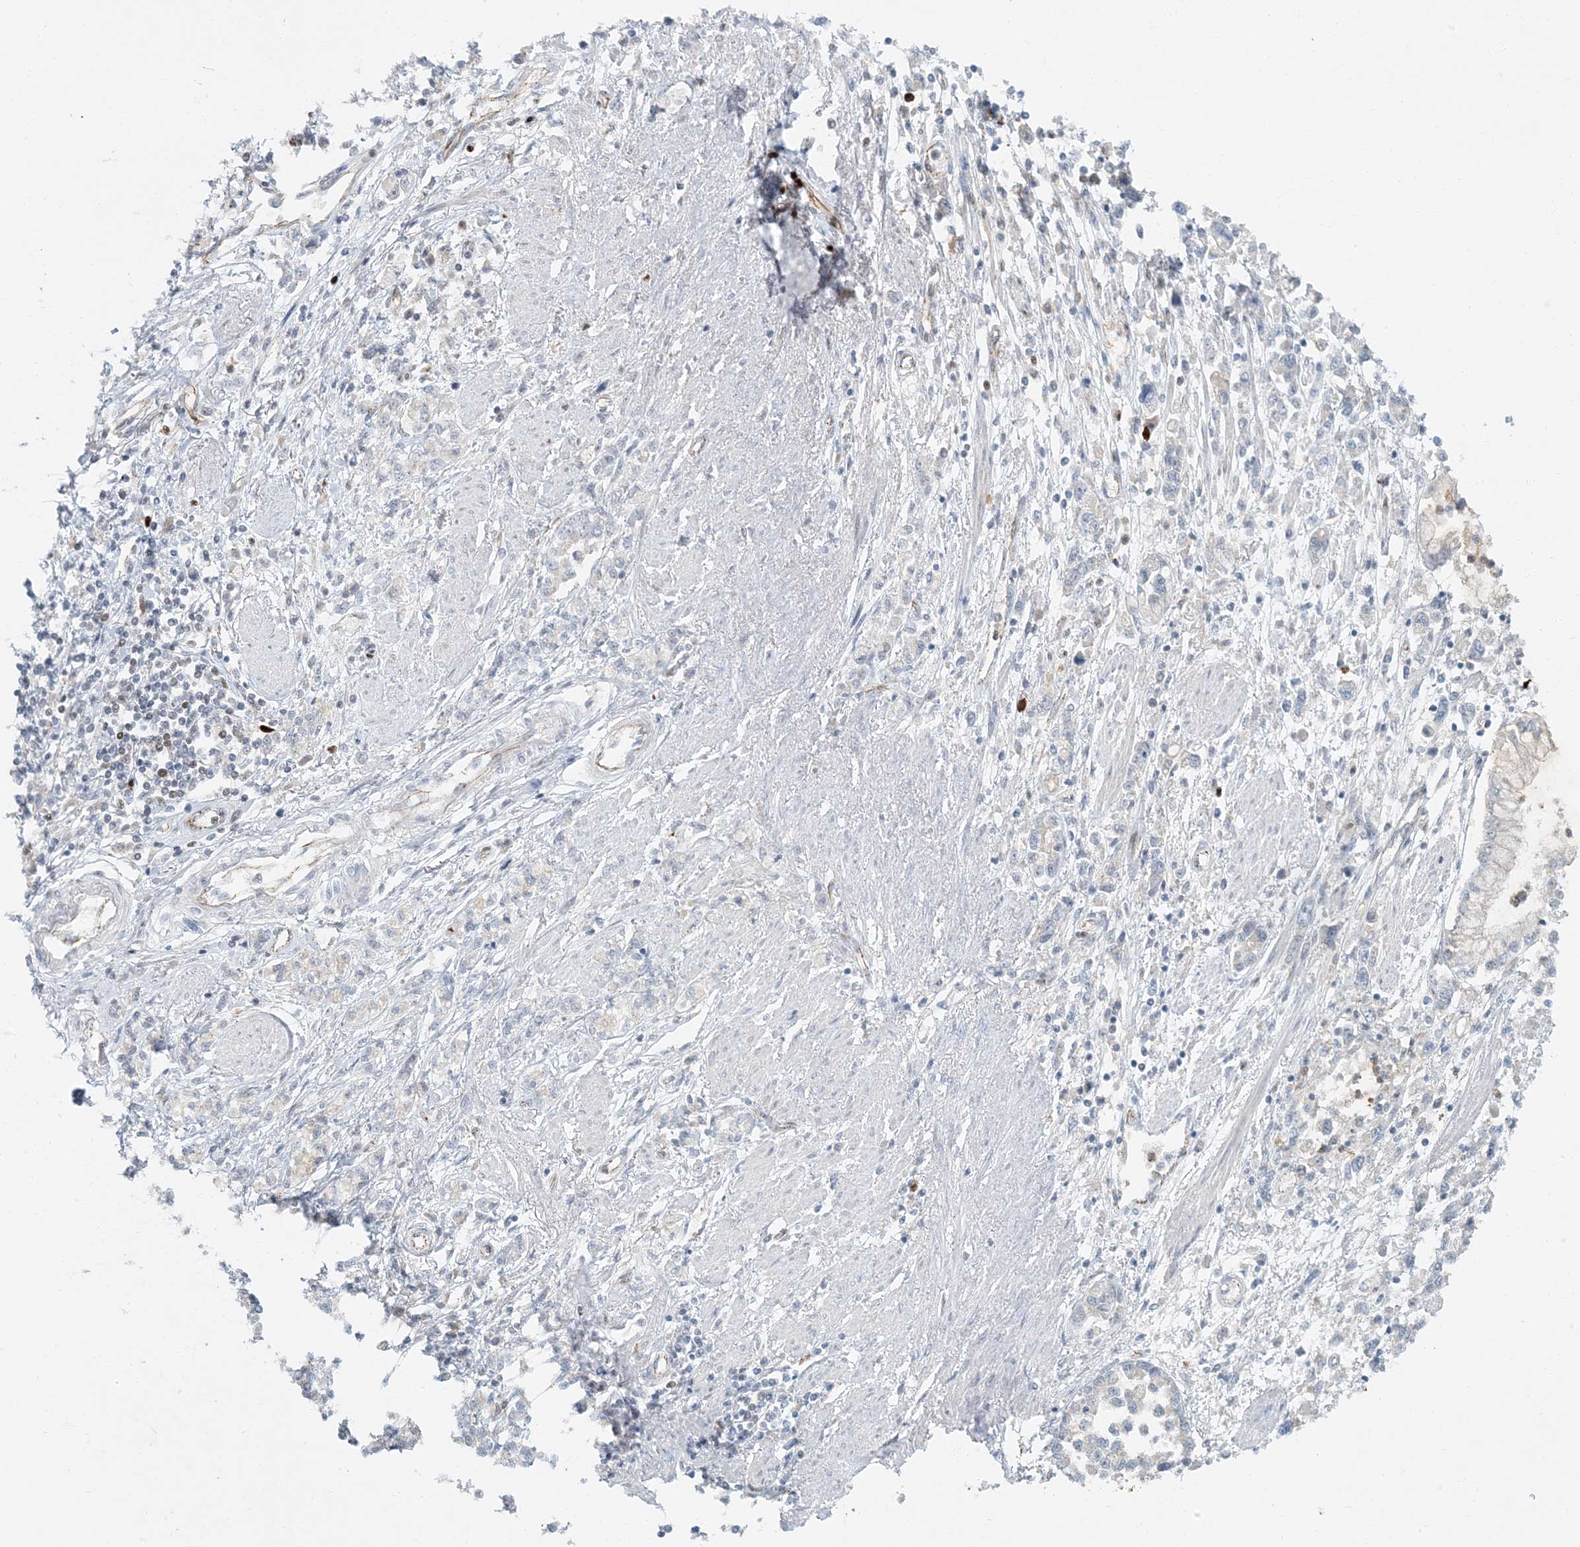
{"staining": {"intensity": "negative", "quantity": "none", "location": "none"}, "tissue": "stomach cancer", "cell_type": "Tumor cells", "image_type": "cancer", "snomed": [{"axis": "morphology", "description": "Adenocarcinoma, NOS"}, {"axis": "topography", "description": "Stomach"}], "caption": "Tumor cells show no significant protein staining in stomach cancer (adenocarcinoma).", "gene": "AK9", "patient": {"sex": "female", "age": 76}}